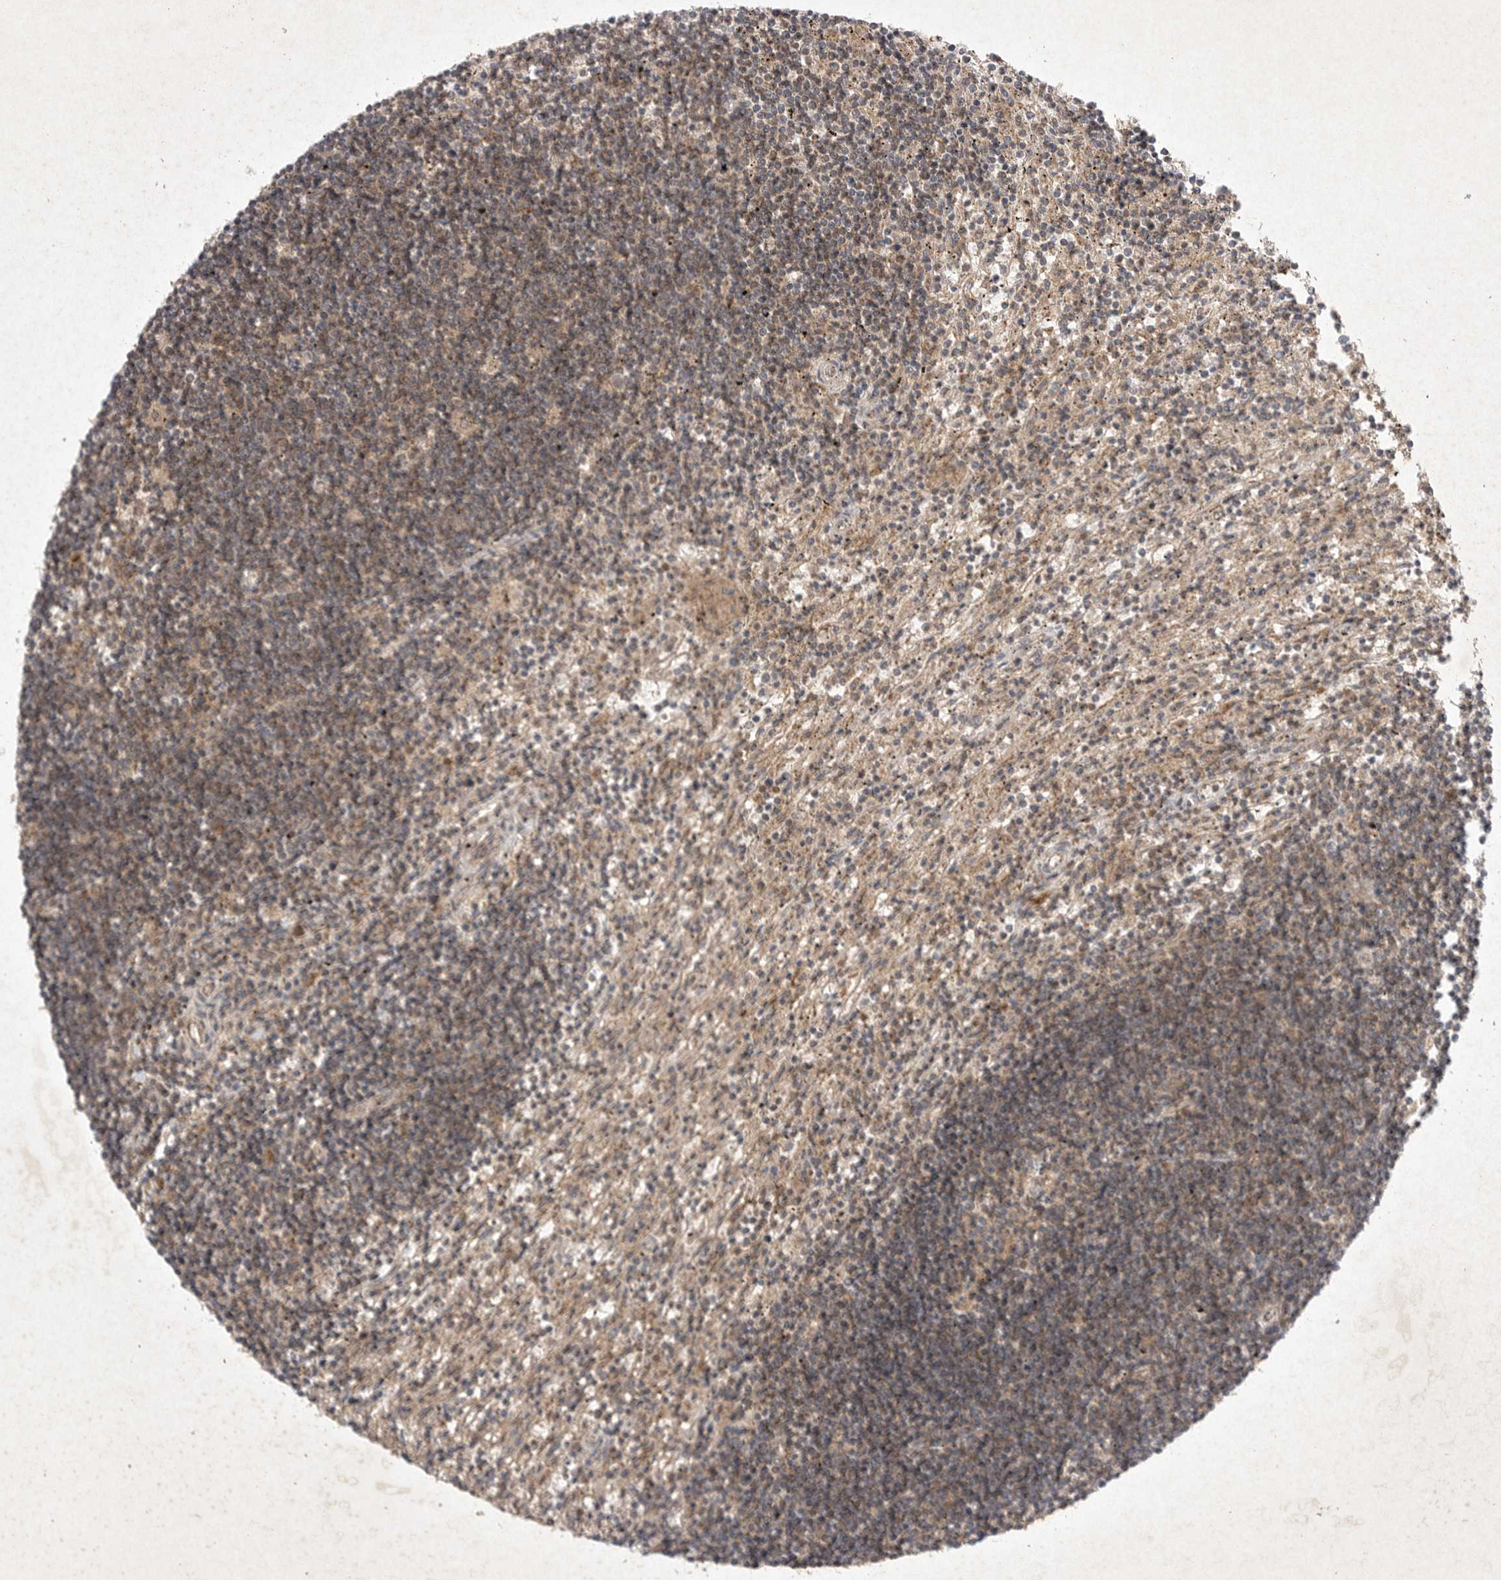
{"staining": {"intensity": "weak", "quantity": ">75%", "location": "cytoplasmic/membranous"}, "tissue": "lymphoma", "cell_type": "Tumor cells", "image_type": "cancer", "snomed": [{"axis": "morphology", "description": "Malignant lymphoma, non-Hodgkin's type, Low grade"}, {"axis": "topography", "description": "Spleen"}], "caption": "IHC of human low-grade malignant lymphoma, non-Hodgkin's type displays low levels of weak cytoplasmic/membranous positivity in about >75% of tumor cells.", "gene": "DDR1", "patient": {"sex": "male", "age": 76}}